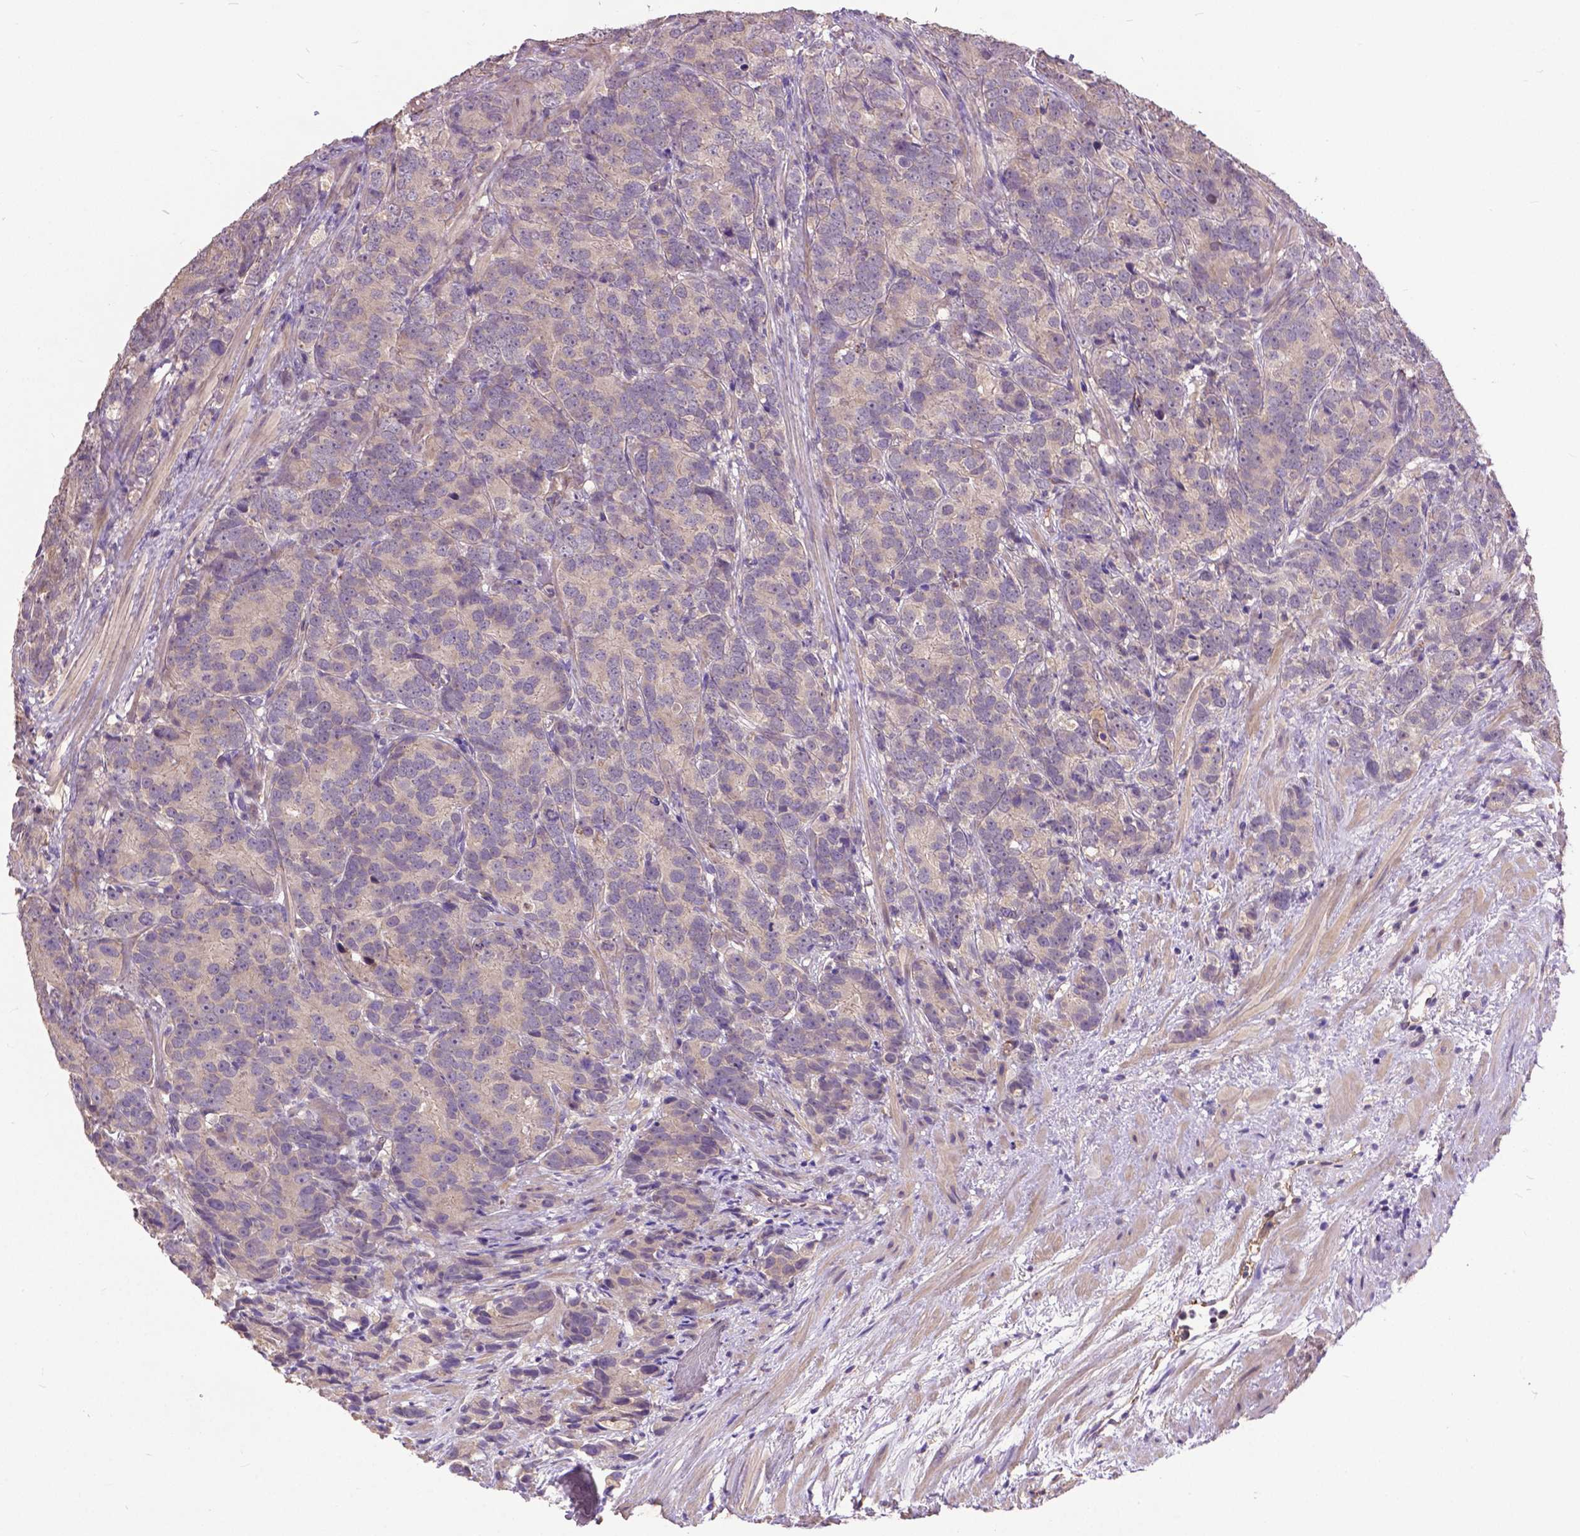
{"staining": {"intensity": "negative", "quantity": "none", "location": "none"}, "tissue": "prostate cancer", "cell_type": "Tumor cells", "image_type": "cancer", "snomed": [{"axis": "morphology", "description": "Adenocarcinoma, High grade"}, {"axis": "topography", "description": "Prostate"}], "caption": "Micrograph shows no significant protein staining in tumor cells of high-grade adenocarcinoma (prostate).", "gene": "ZNF337", "patient": {"sex": "male", "age": 90}}